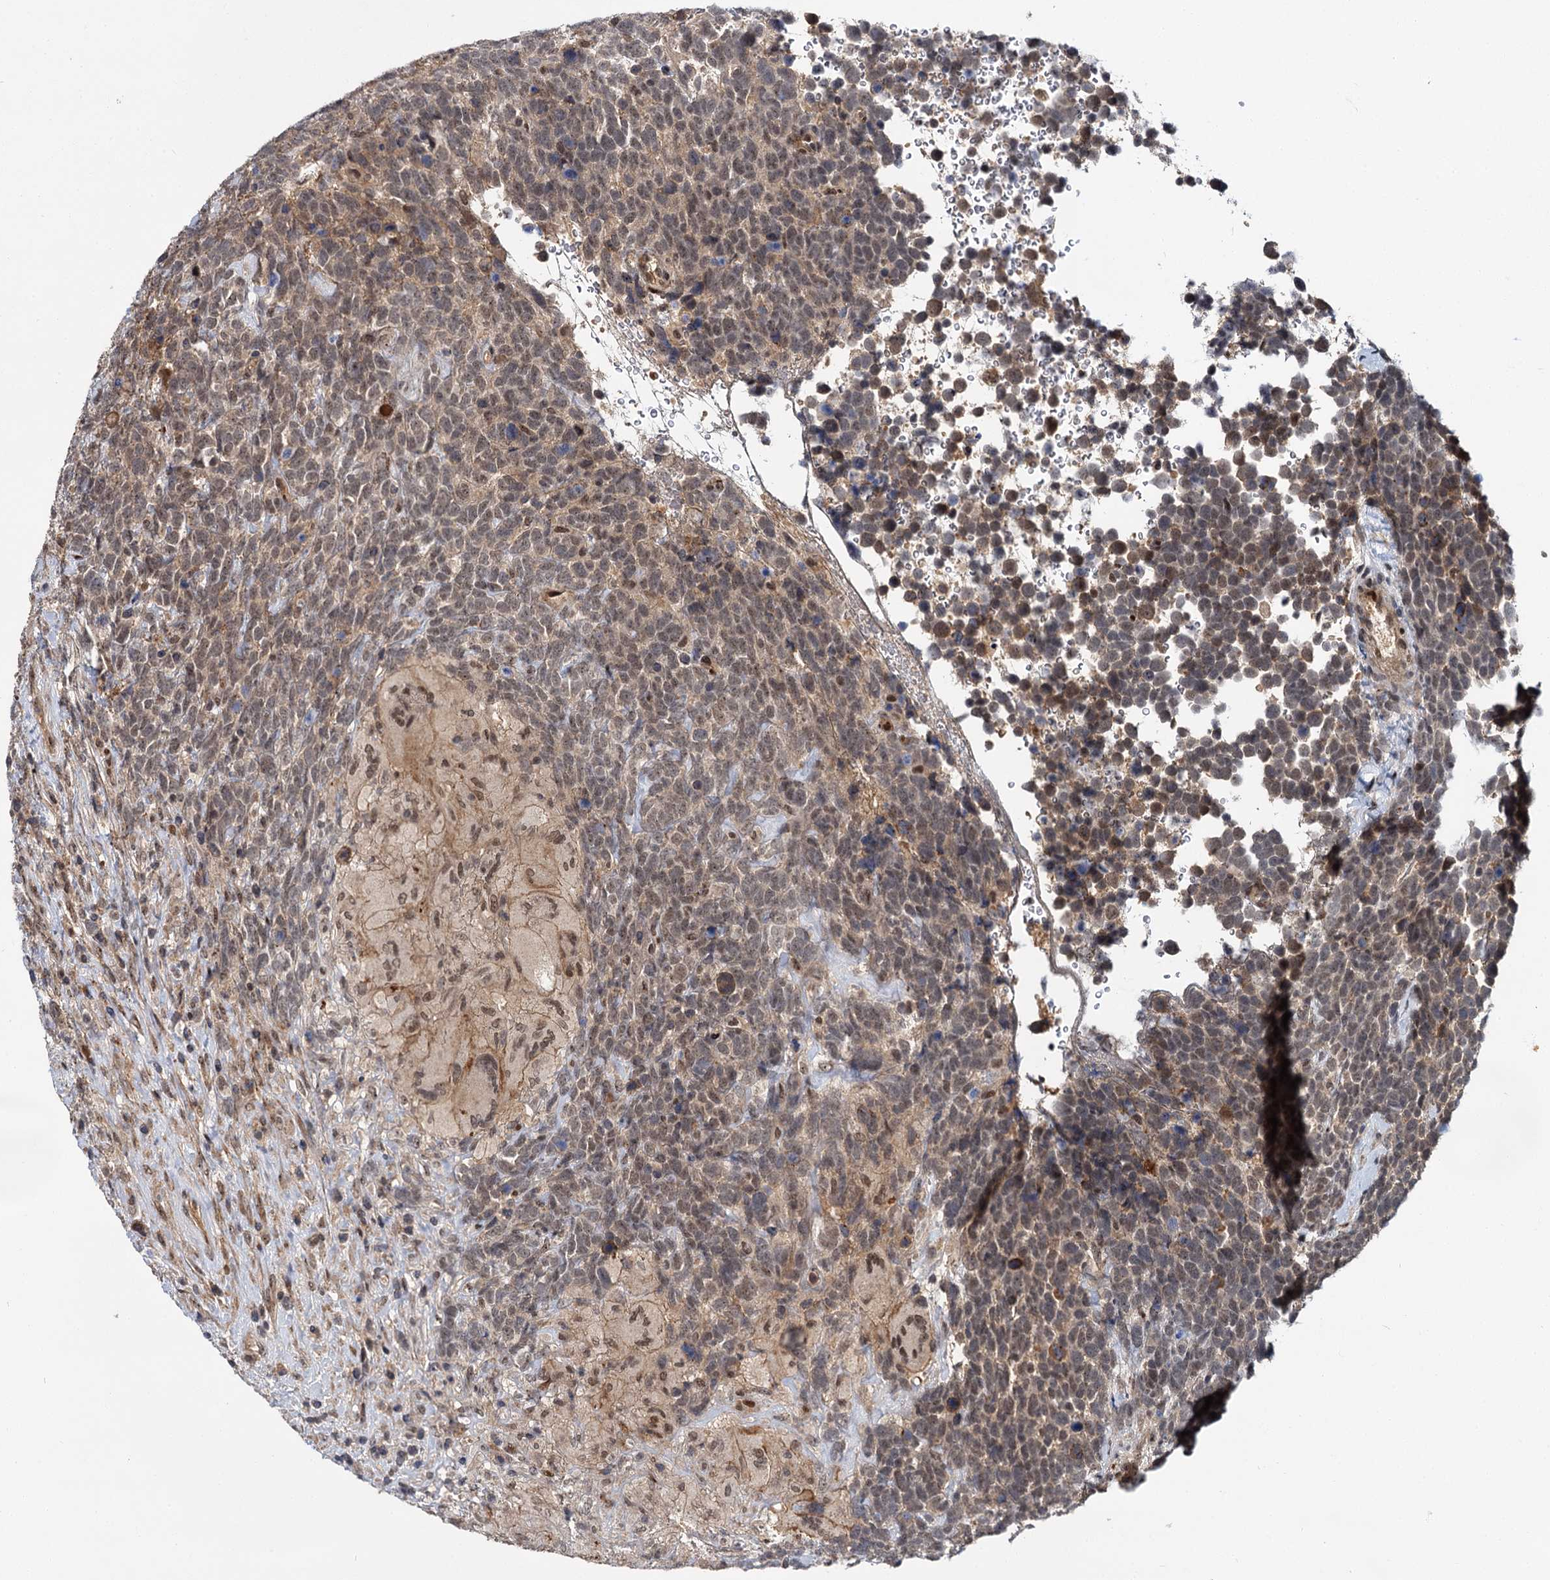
{"staining": {"intensity": "weak", "quantity": "25%-75%", "location": "cytoplasmic/membranous,nuclear"}, "tissue": "urothelial cancer", "cell_type": "Tumor cells", "image_type": "cancer", "snomed": [{"axis": "morphology", "description": "Urothelial carcinoma, High grade"}, {"axis": "topography", "description": "Urinary bladder"}], "caption": "DAB immunohistochemical staining of human urothelial cancer demonstrates weak cytoplasmic/membranous and nuclear protein expression in approximately 25%-75% of tumor cells. (IHC, brightfield microscopy, high magnification).", "gene": "MBD6", "patient": {"sex": "female", "age": 82}}